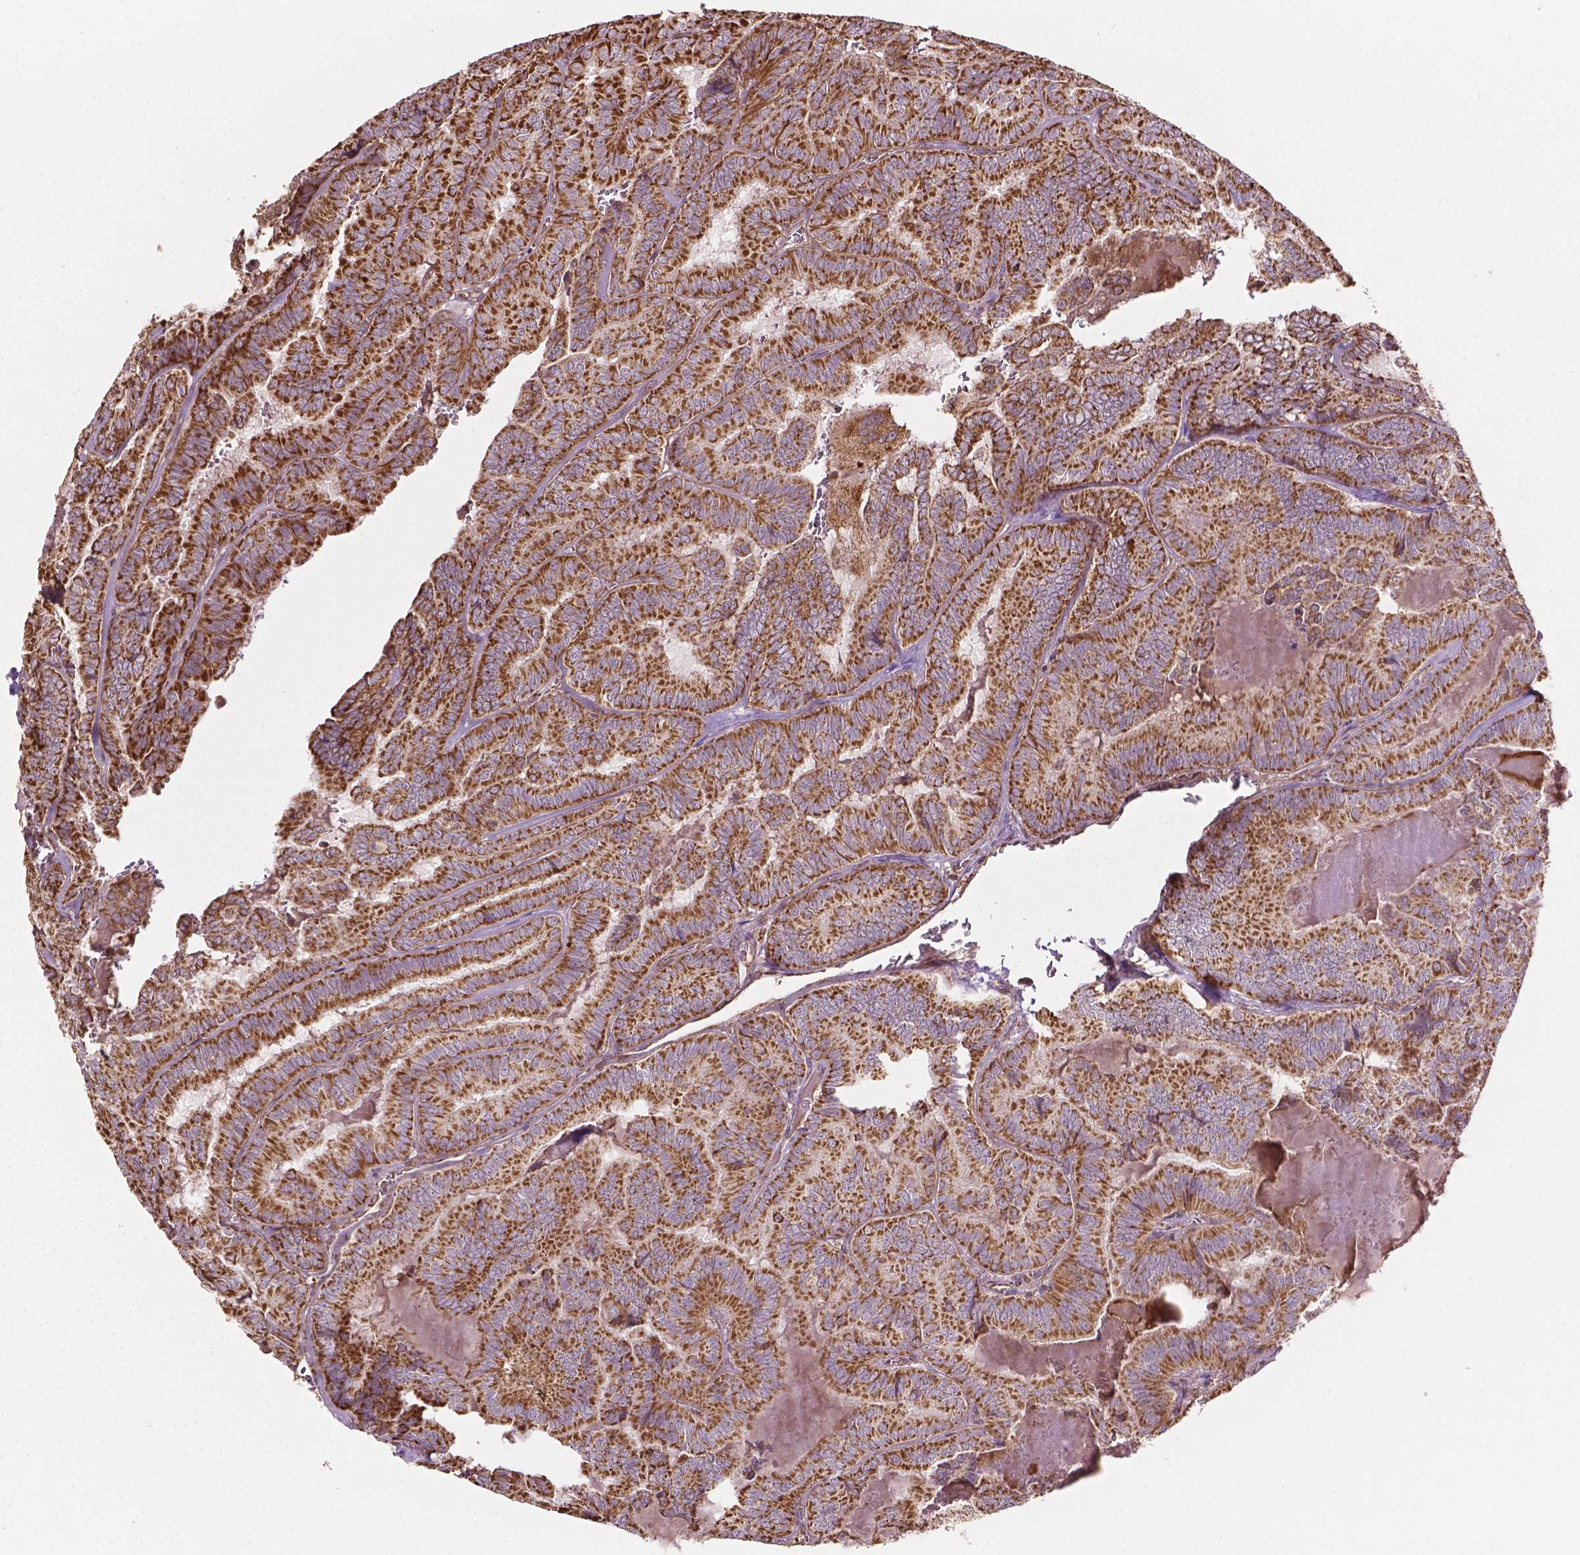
{"staining": {"intensity": "moderate", "quantity": ">75%", "location": "cytoplasmic/membranous"}, "tissue": "thyroid cancer", "cell_type": "Tumor cells", "image_type": "cancer", "snomed": [{"axis": "morphology", "description": "Papillary adenocarcinoma, NOS"}, {"axis": "topography", "description": "Thyroid gland"}], "caption": "IHC micrograph of thyroid cancer stained for a protein (brown), which reveals medium levels of moderate cytoplasmic/membranous positivity in about >75% of tumor cells.", "gene": "HS3ST3A1", "patient": {"sex": "female", "age": 75}}